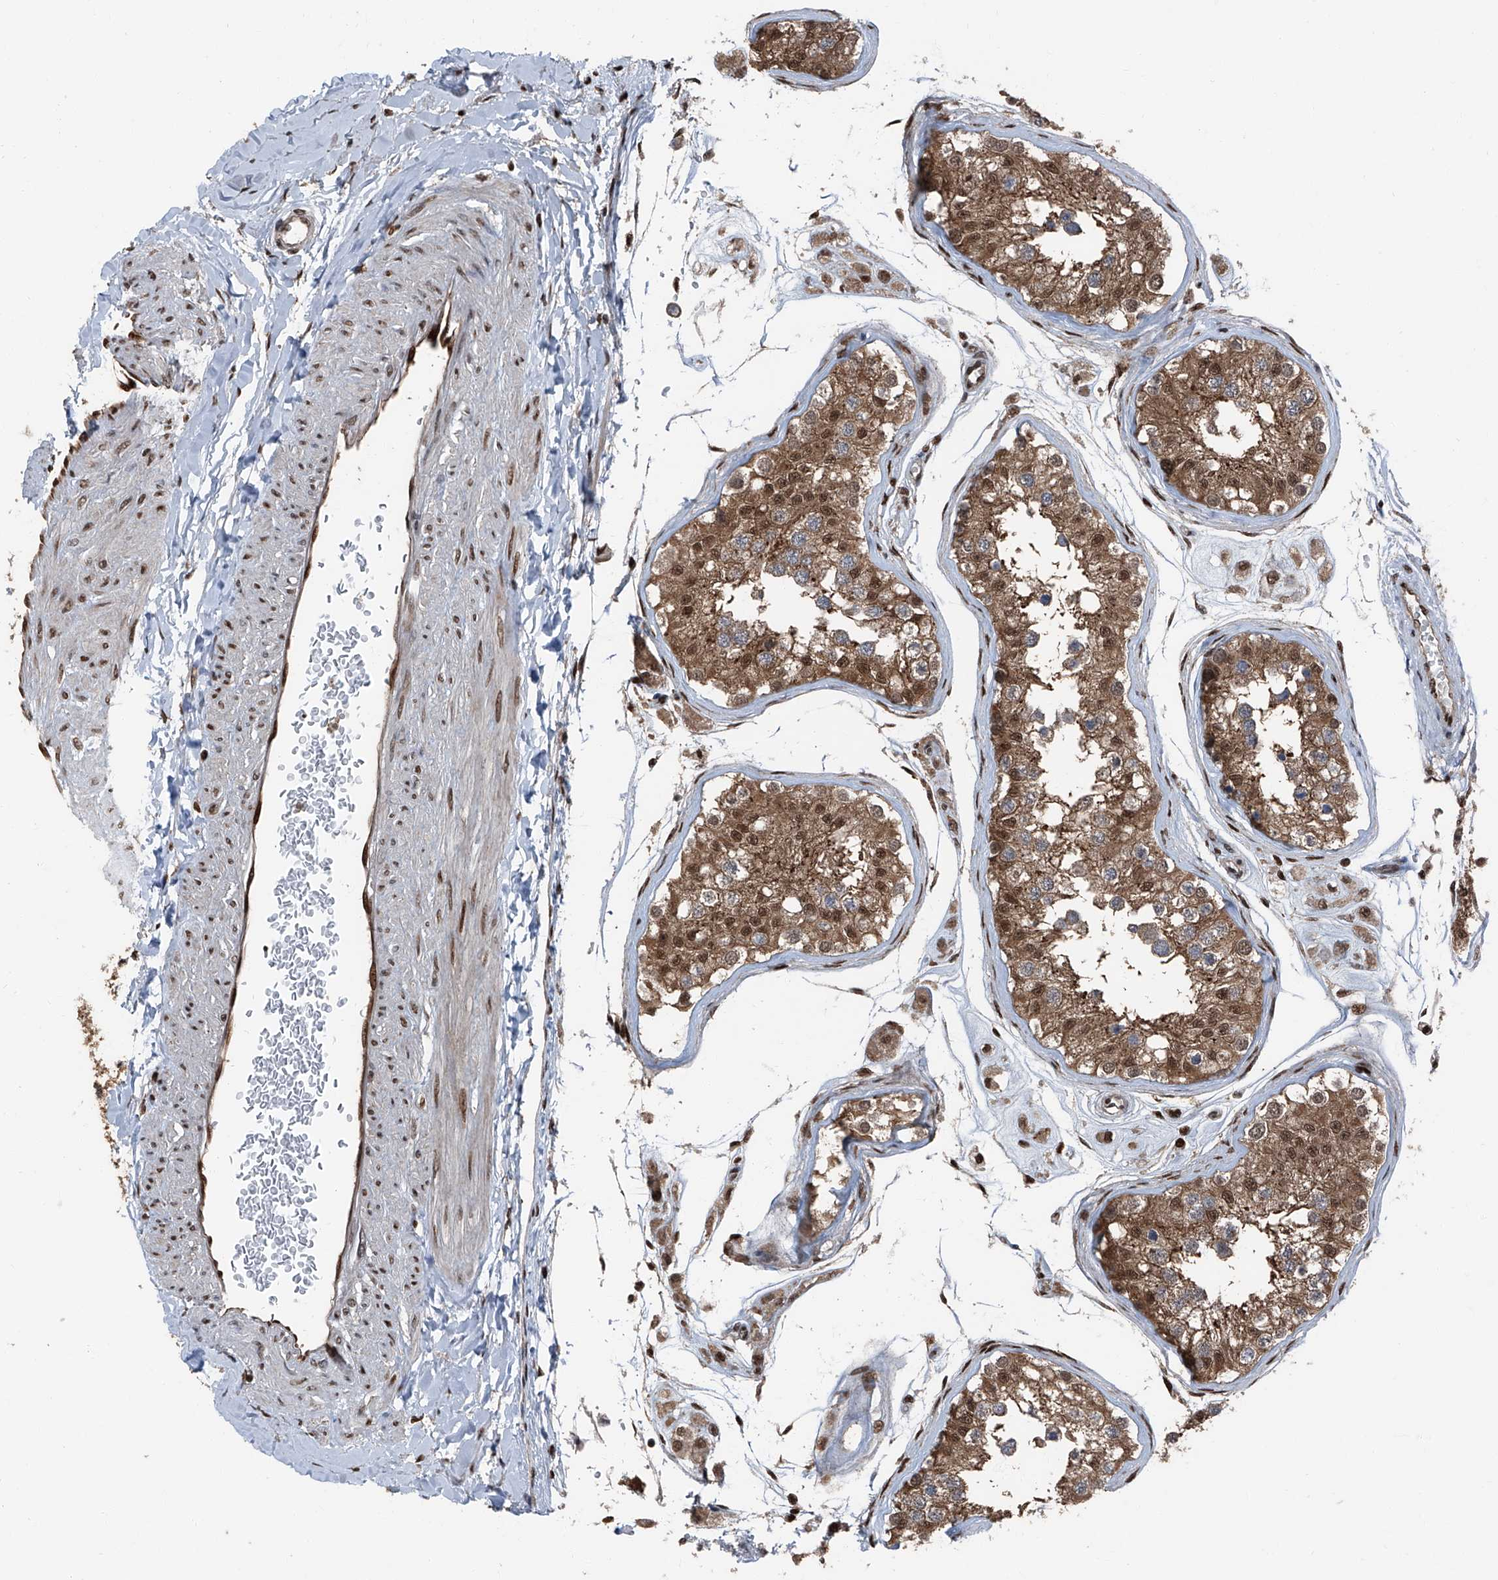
{"staining": {"intensity": "strong", "quantity": ">75%", "location": "cytoplasmic/membranous,nuclear"}, "tissue": "testis", "cell_type": "Cells in seminiferous ducts", "image_type": "normal", "snomed": [{"axis": "morphology", "description": "Normal tissue, NOS"}, {"axis": "morphology", "description": "Adenocarcinoma, metastatic, NOS"}, {"axis": "topography", "description": "Testis"}], "caption": "The photomicrograph reveals staining of unremarkable testis, revealing strong cytoplasmic/membranous,nuclear protein positivity (brown color) within cells in seminiferous ducts. Ihc stains the protein in brown and the nuclei are stained blue.", "gene": "FKBP5", "patient": {"sex": "male", "age": 26}}